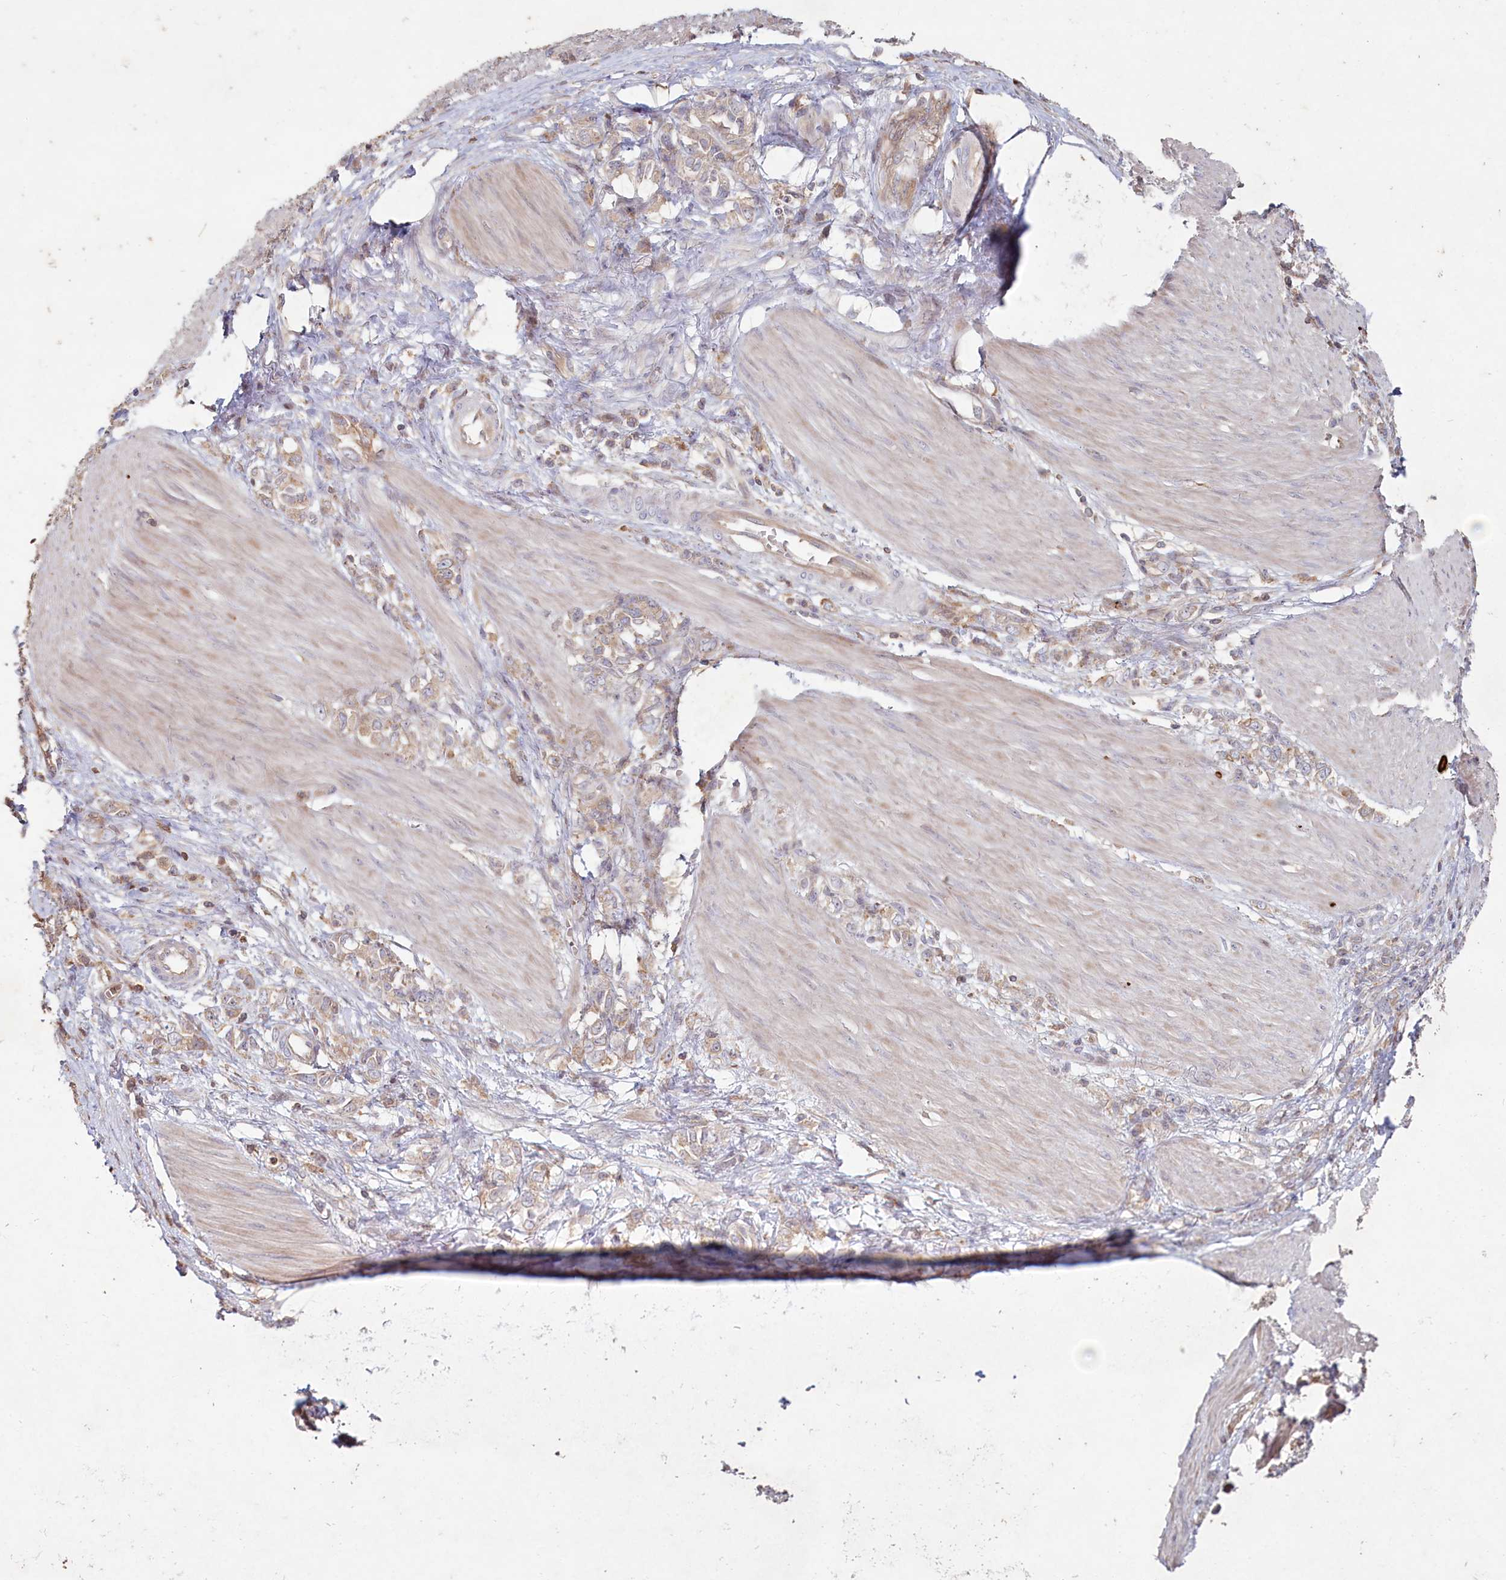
{"staining": {"intensity": "weak", "quantity": "25%-75%", "location": "cytoplasmic/membranous"}, "tissue": "stomach cancer", "cell_type": "Tumor cells", "image_type": "cancer", "snomed": [{"axis": "morphology", "description": "Adenocarcinoma, NOS"}, {"axis": "topography", "description": "Stomach"}], "caption": "Immunohistochemistry image of stomach cancer stained for a protein (brown), which shows low levels of weak cytoplasmic/membranous staining in approximately 25%-75% of tumor cells.", "gene": "HAL", "patient": {"sex": "female", "age": 76}}